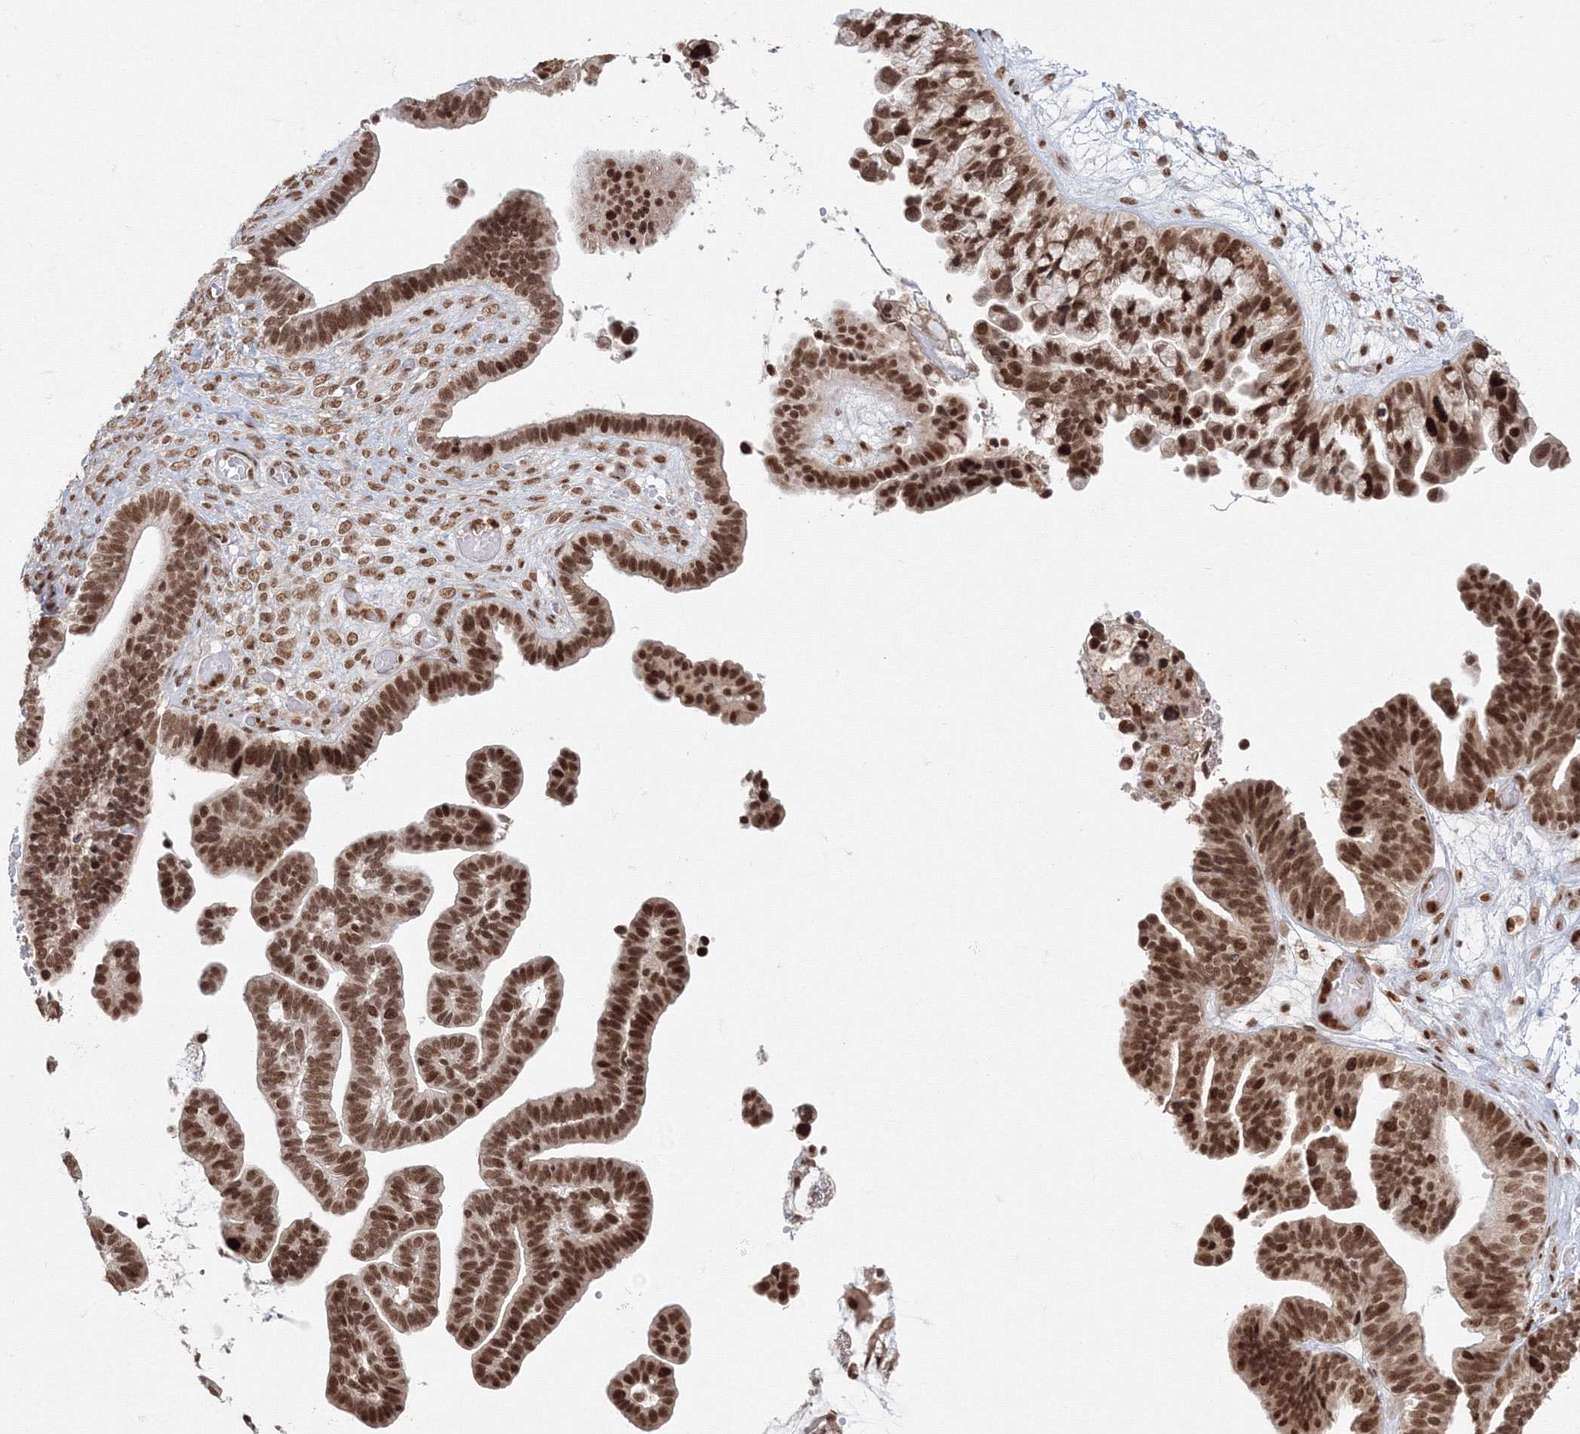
{"staining": {"intensity": "strong", "quantity": ">75%", "location": "nuclear"}, "tissue": "ovarian cancer", "cell_type": "Tumor cells", "image_type": "cancer", "snomed": [{"axis": "morphology", "description": "Cystadenocarcinoma, serous, NOS"}, {"axis": "topography", "description": "Ovary"}], "caption": "Immunohistochemistry (IHC) (DAB) staining of serous cystadenocarcinoma (ovarian) displays strong nuclear protein expression in approximately >75% of tumor cells.", "gene": "KIF20A", "patient": {"sex": "female", "age": 56}}